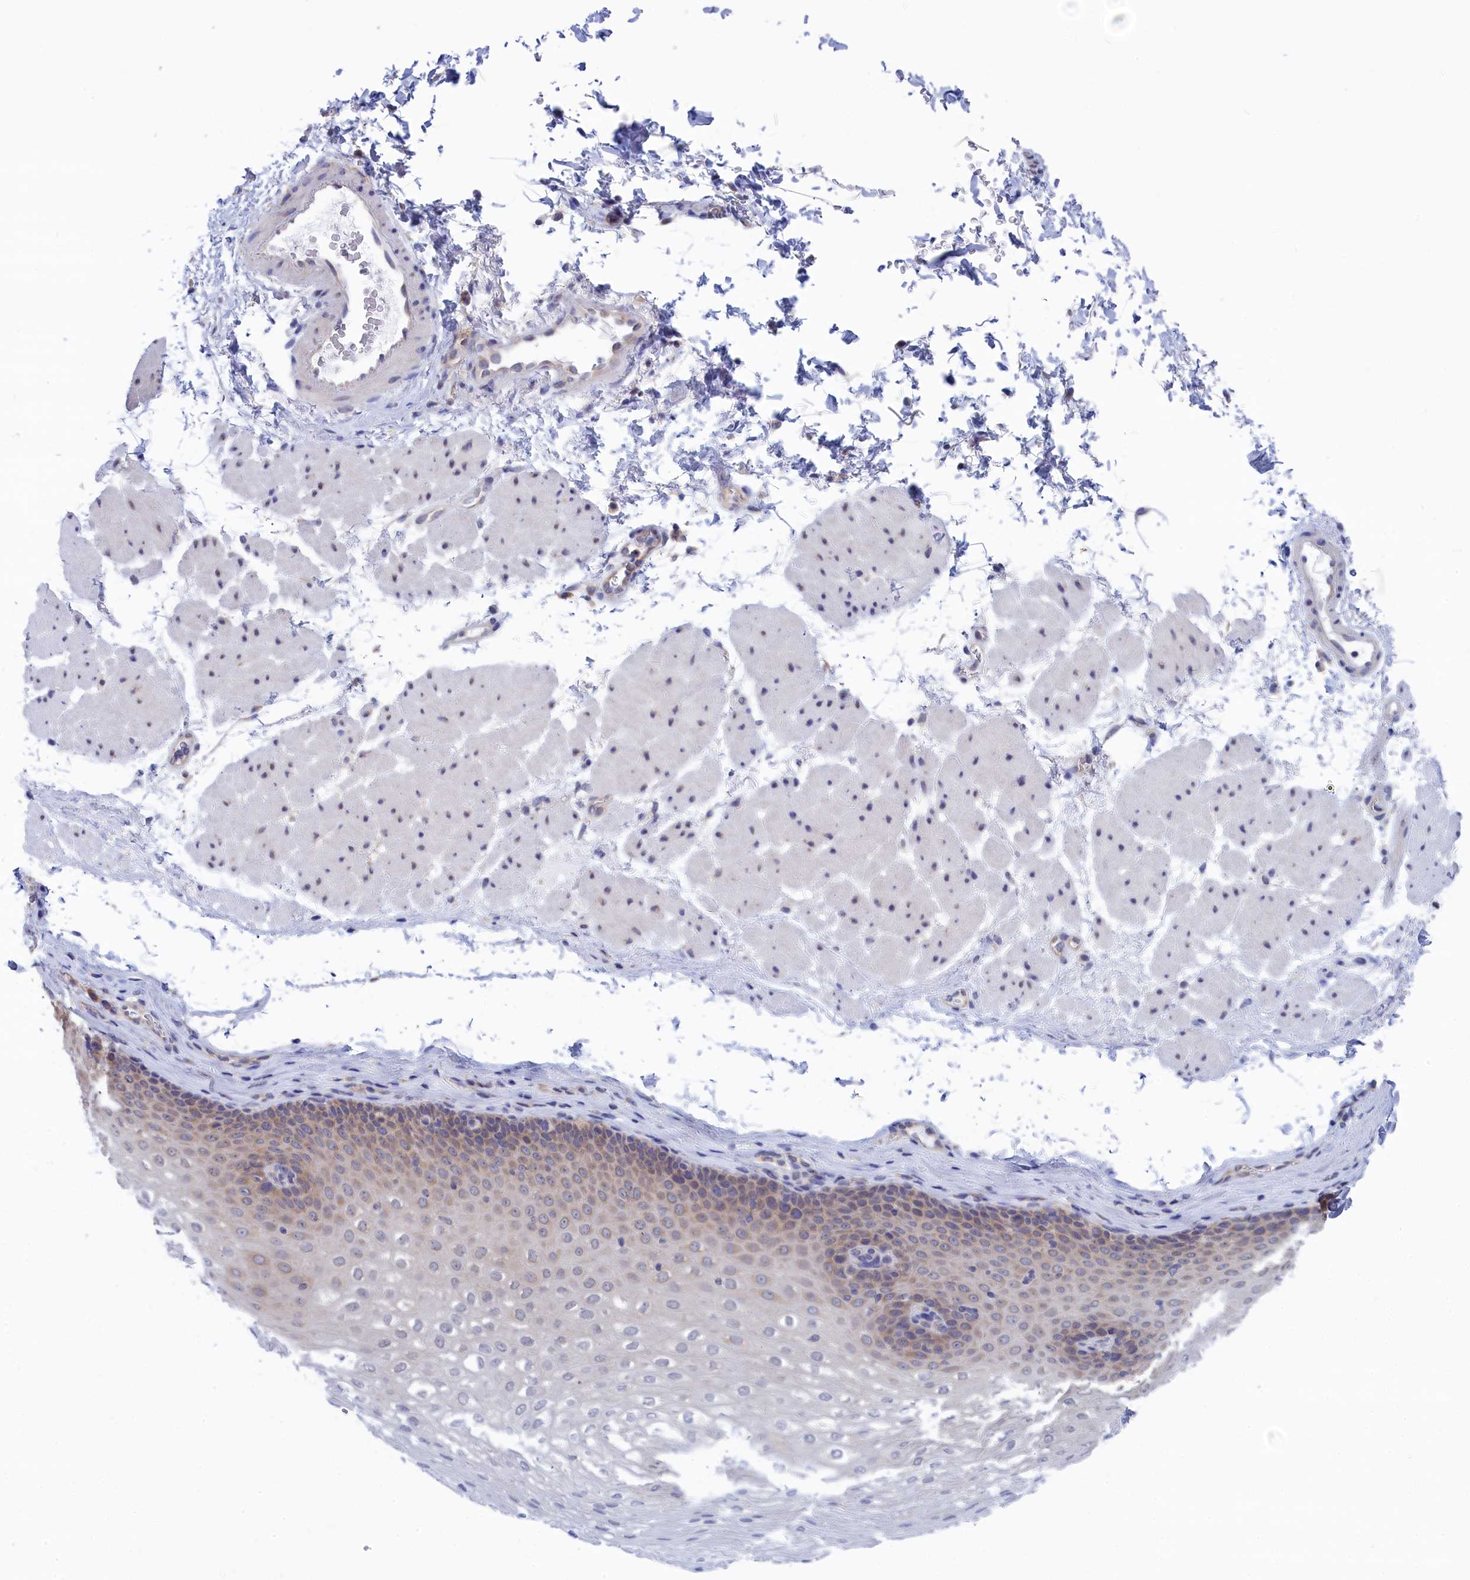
{"staining": {"intensity": "weak", "quantity": "25%-75%", "location": "cytoplasmic/membranous"}, "tissue": "esophagus", "cell_type": "Squamous epithelial cells", "image_type": "normal", "snomed": [{"axis": "morphology", "description": "Normal tissue, NOS"}, {"axis": "topography", "description": "Esophagus"}], "caption": "Immunohistochemistry (IHC) photomicrograph of normal esophagus: human esophagus stained using immunohistochemistry demonstrates low levels of weak protein expression localized specifically in the cytoplasmic/membranous of squamous epithelial cells, appearing as a cytoplasmic/membranous brown color.", "gene": "PGP", "patient": {"sex": "female", "age": 66}}